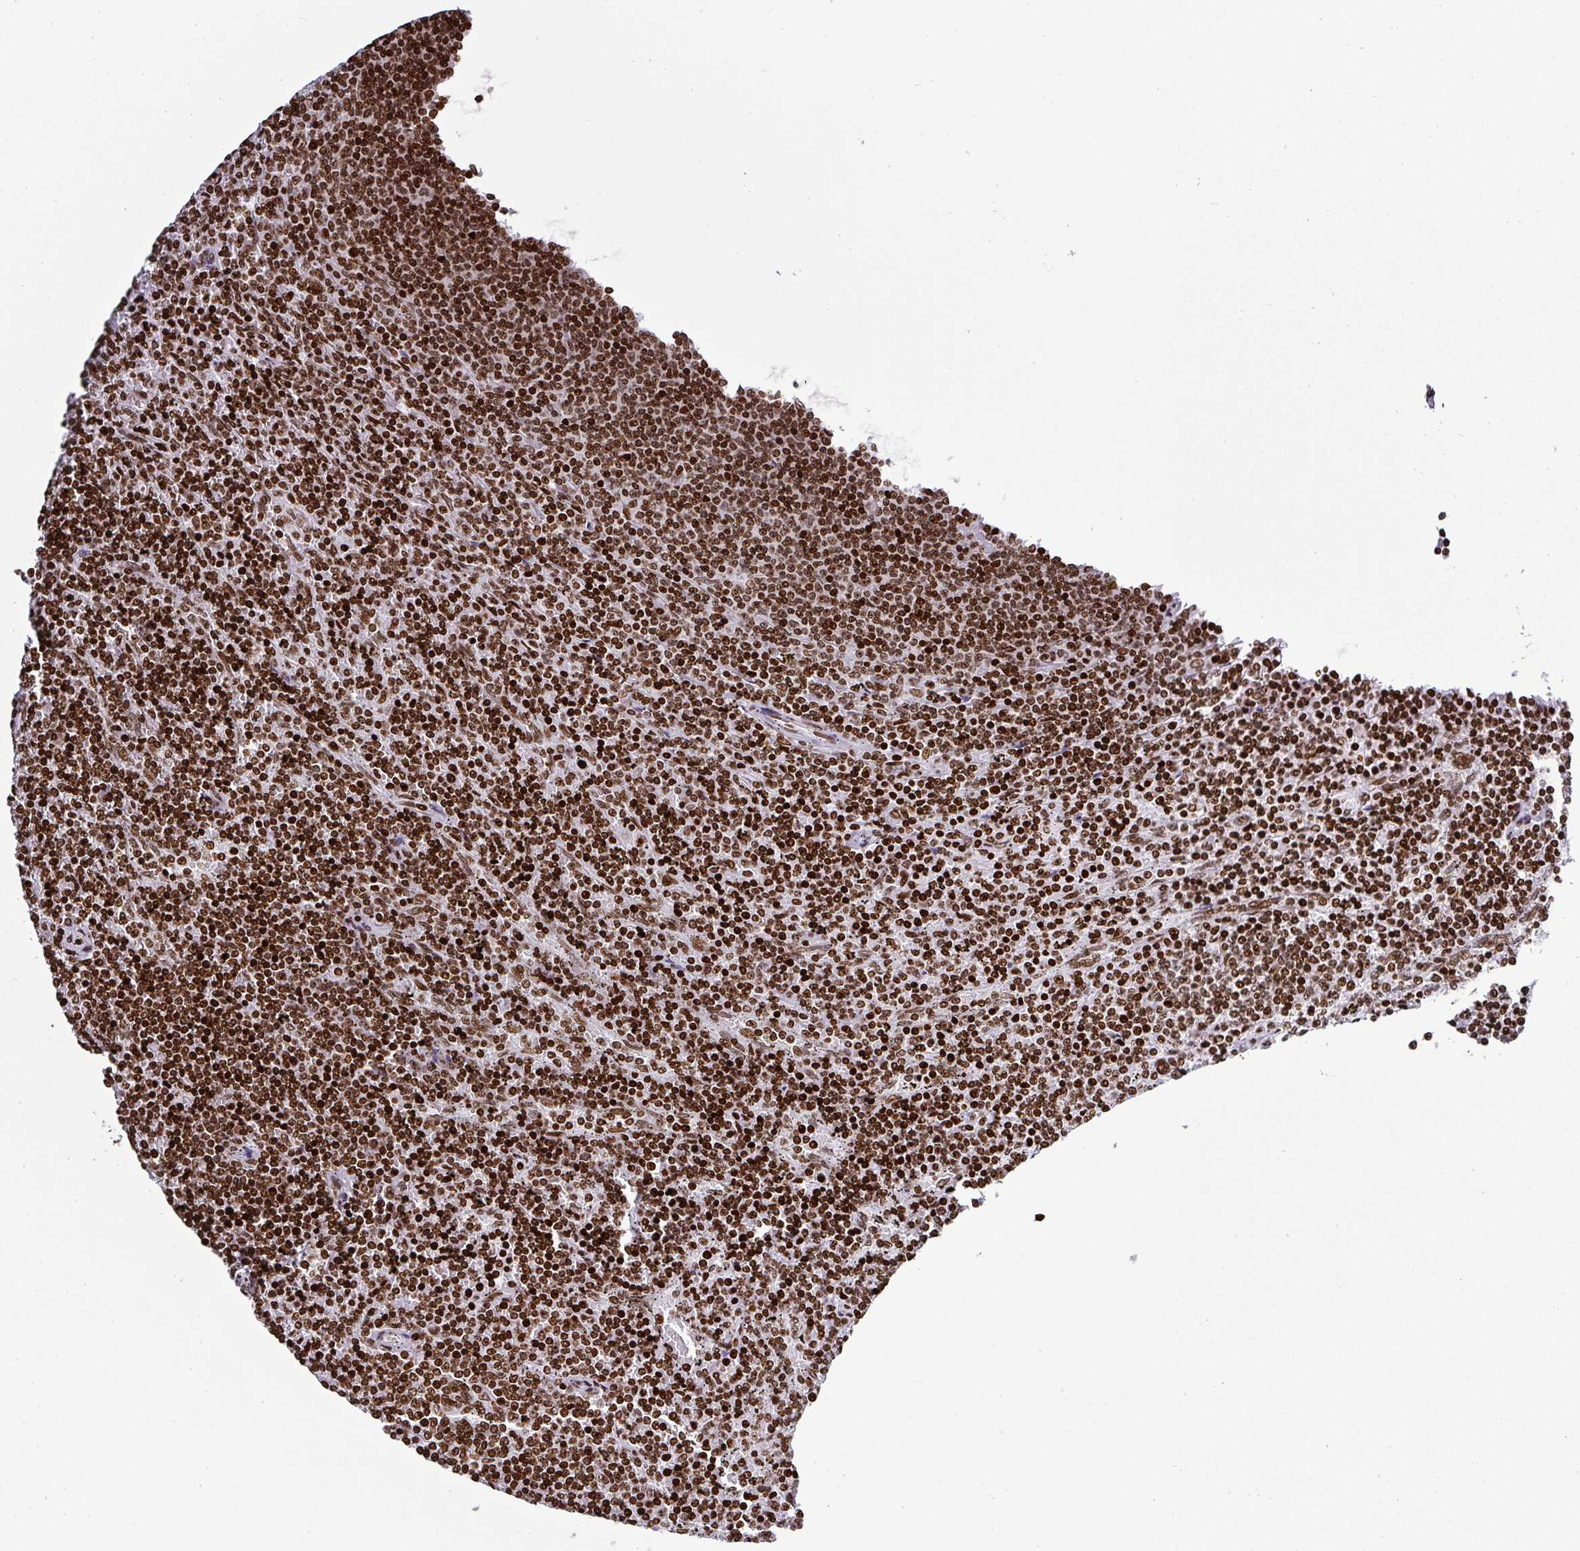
{"staining": {"intensity": "strong", "quantity": ">75%", "location": "nuclear"}, "tissue": "lymphoma", "cell_type": "Tumor cells", "image_type": "cancer", "snomed": [{"axis": "morphology", "description": "Malignant lymphoma, non-Hodgkin's type, Low grade"}, {"axis": "topography", "description": "Spleen"}], "caption": "Strong nuclear protein staining is identified in approximately >75% of tumor cells in lymphoma. (brown staining indicates protein expression, while blue staining denotes nuclei).", "gene": "RASL11A", "patient": {"sex": "female", "age": 50}}